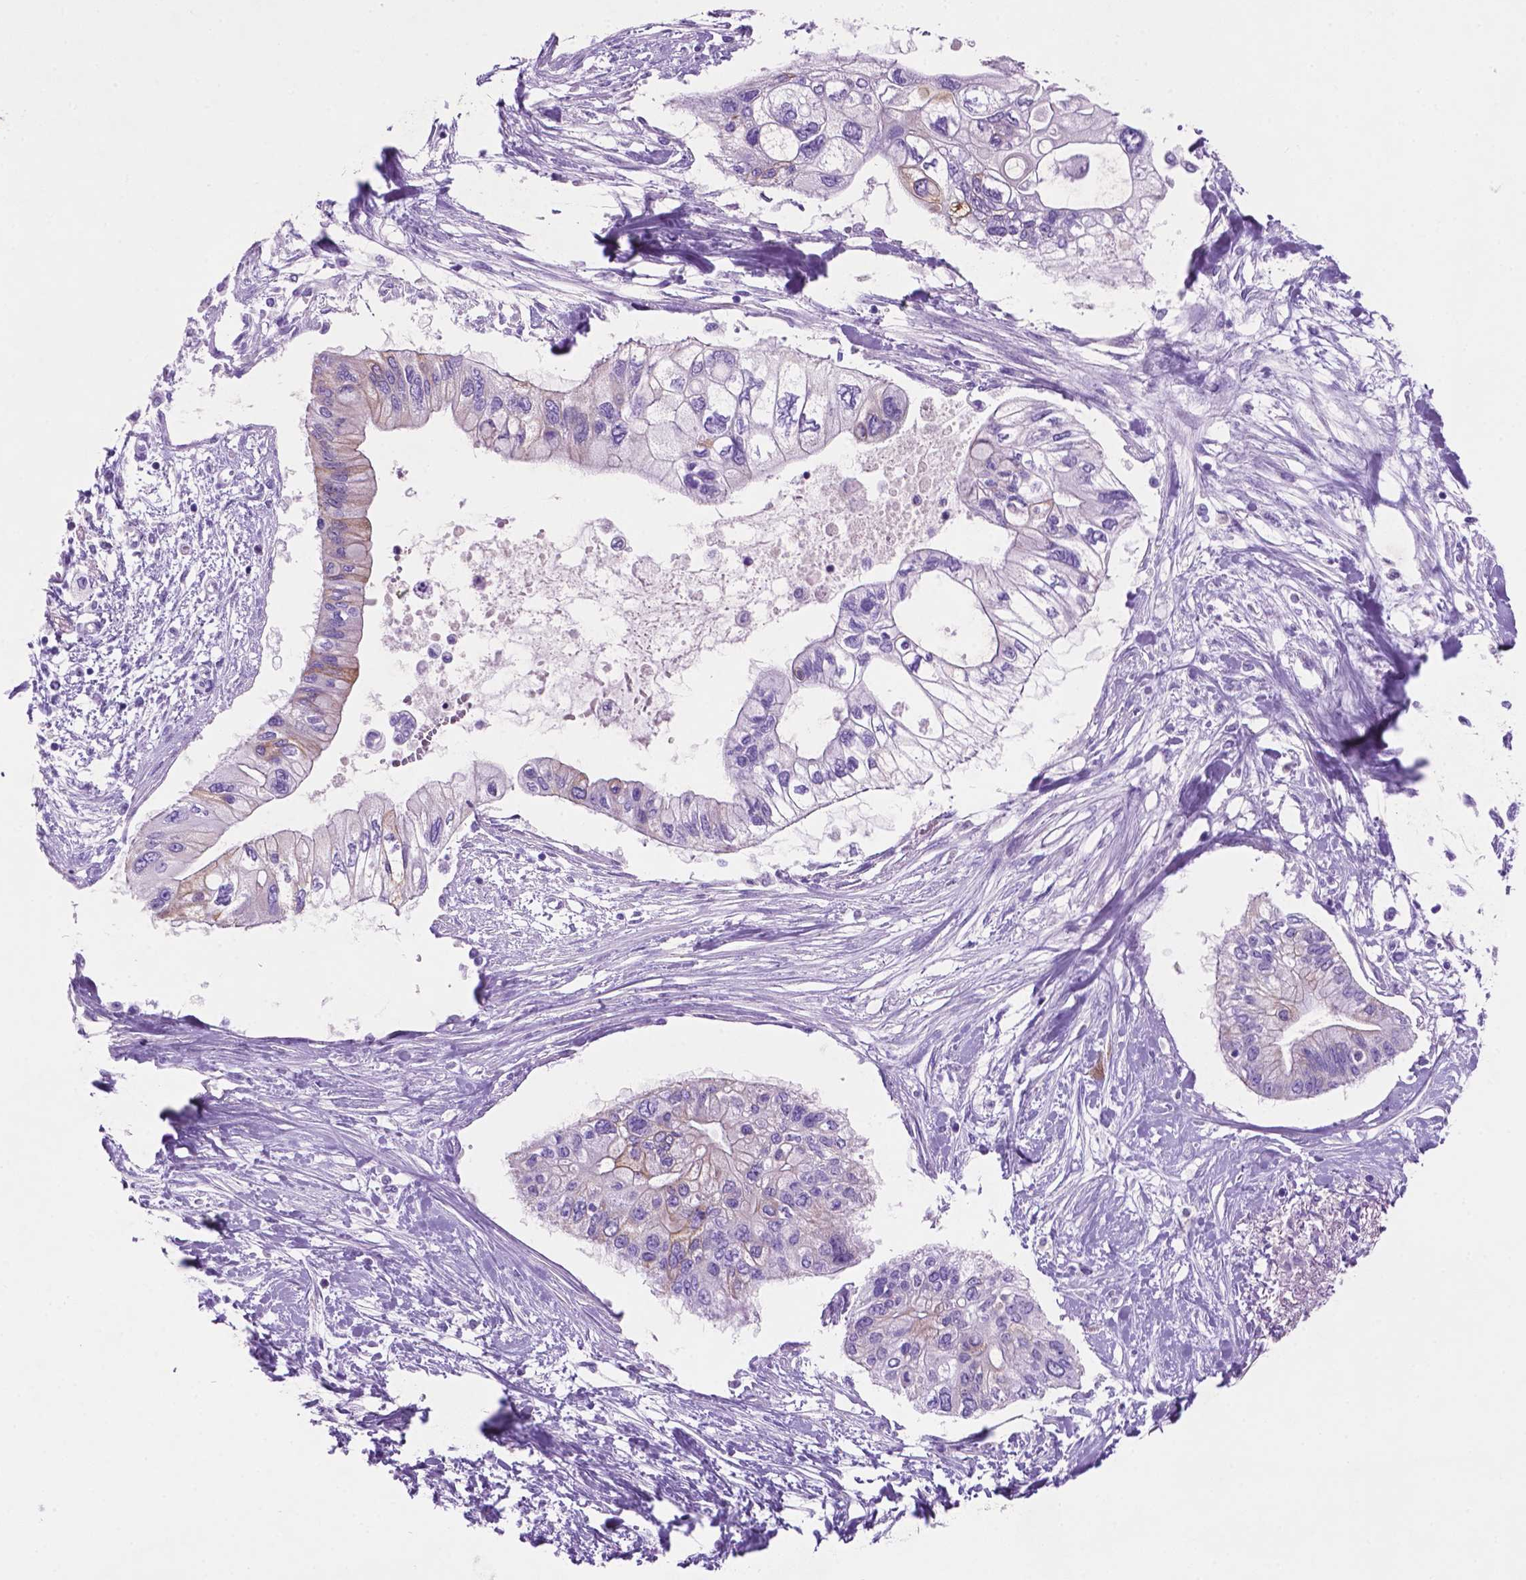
{"staining": {"intensity": "weak", "quantity": "<25%", "location": "cytoplasmic/membranous"}, "tissue": "pancreatic cancer", "cell_type": "Tumor cells", "image_type": "cancer", "snomed": [{"axis": "morphology", "description": "Adenocarcinoma, NOS"}, {"axis": "topography", "description": "Pancreas"}], "caption": "There is no significant positivity in tumor cells of adenocarcinoma (pancreatic). (DAB immunohistochemistry (IHC), high magnification).", "gene": "POU4F1", "patient": {"sex": "female", "age": 77}}